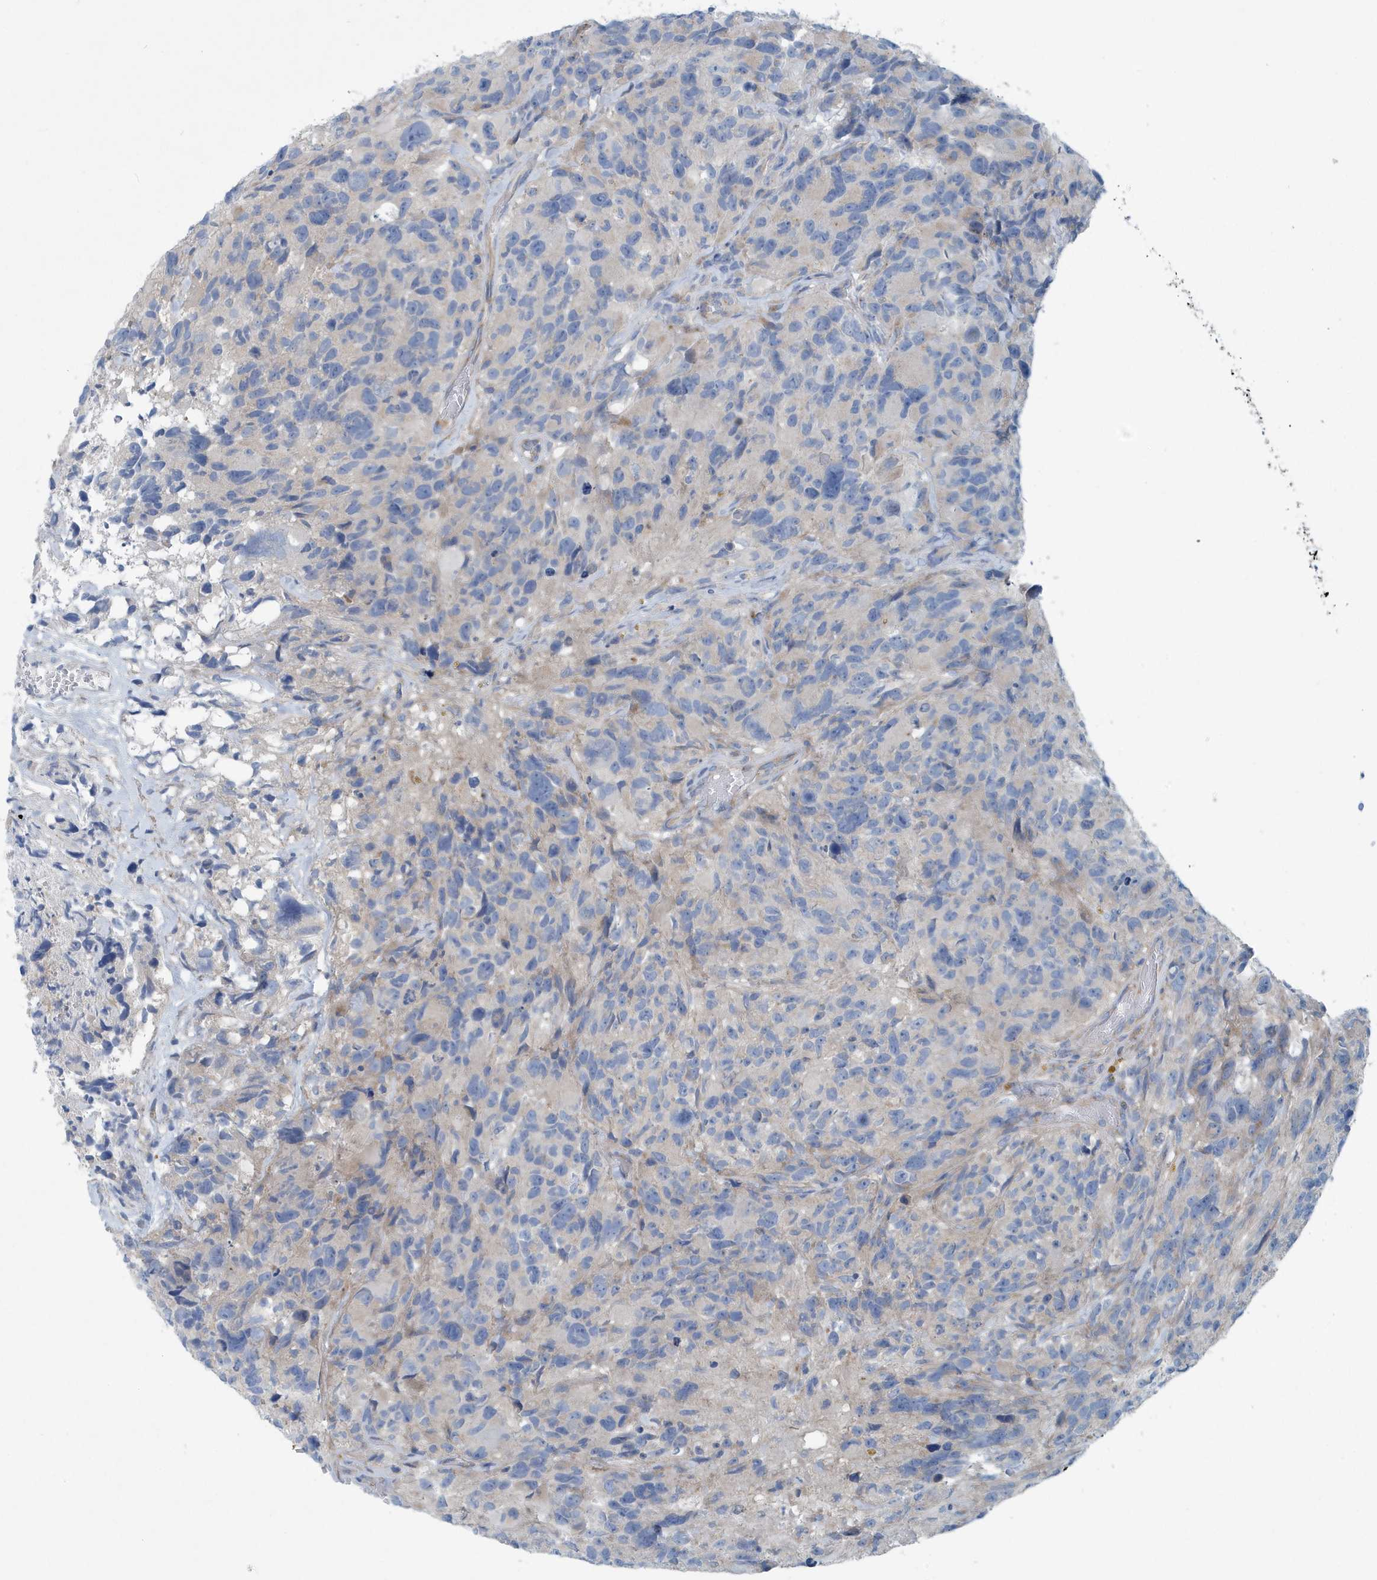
{"staining": {"intensity": "negative", "quantity": "none", "location": "none"}, "tissue": "glioma", "cell_type": "Tumor cells", "image_type": "cancer", "snomed": [{"axis": "morphology", "description": "Glioma, malignant, High grade"}, {"axis": "topography", "description": "Brain"}], "caption": "Glioma stained for a protein using immunohistochemistry demonstrates no staining tumor cells.", "gene": "PPM1M", "patient": {"sex": "male", "age": 69}}